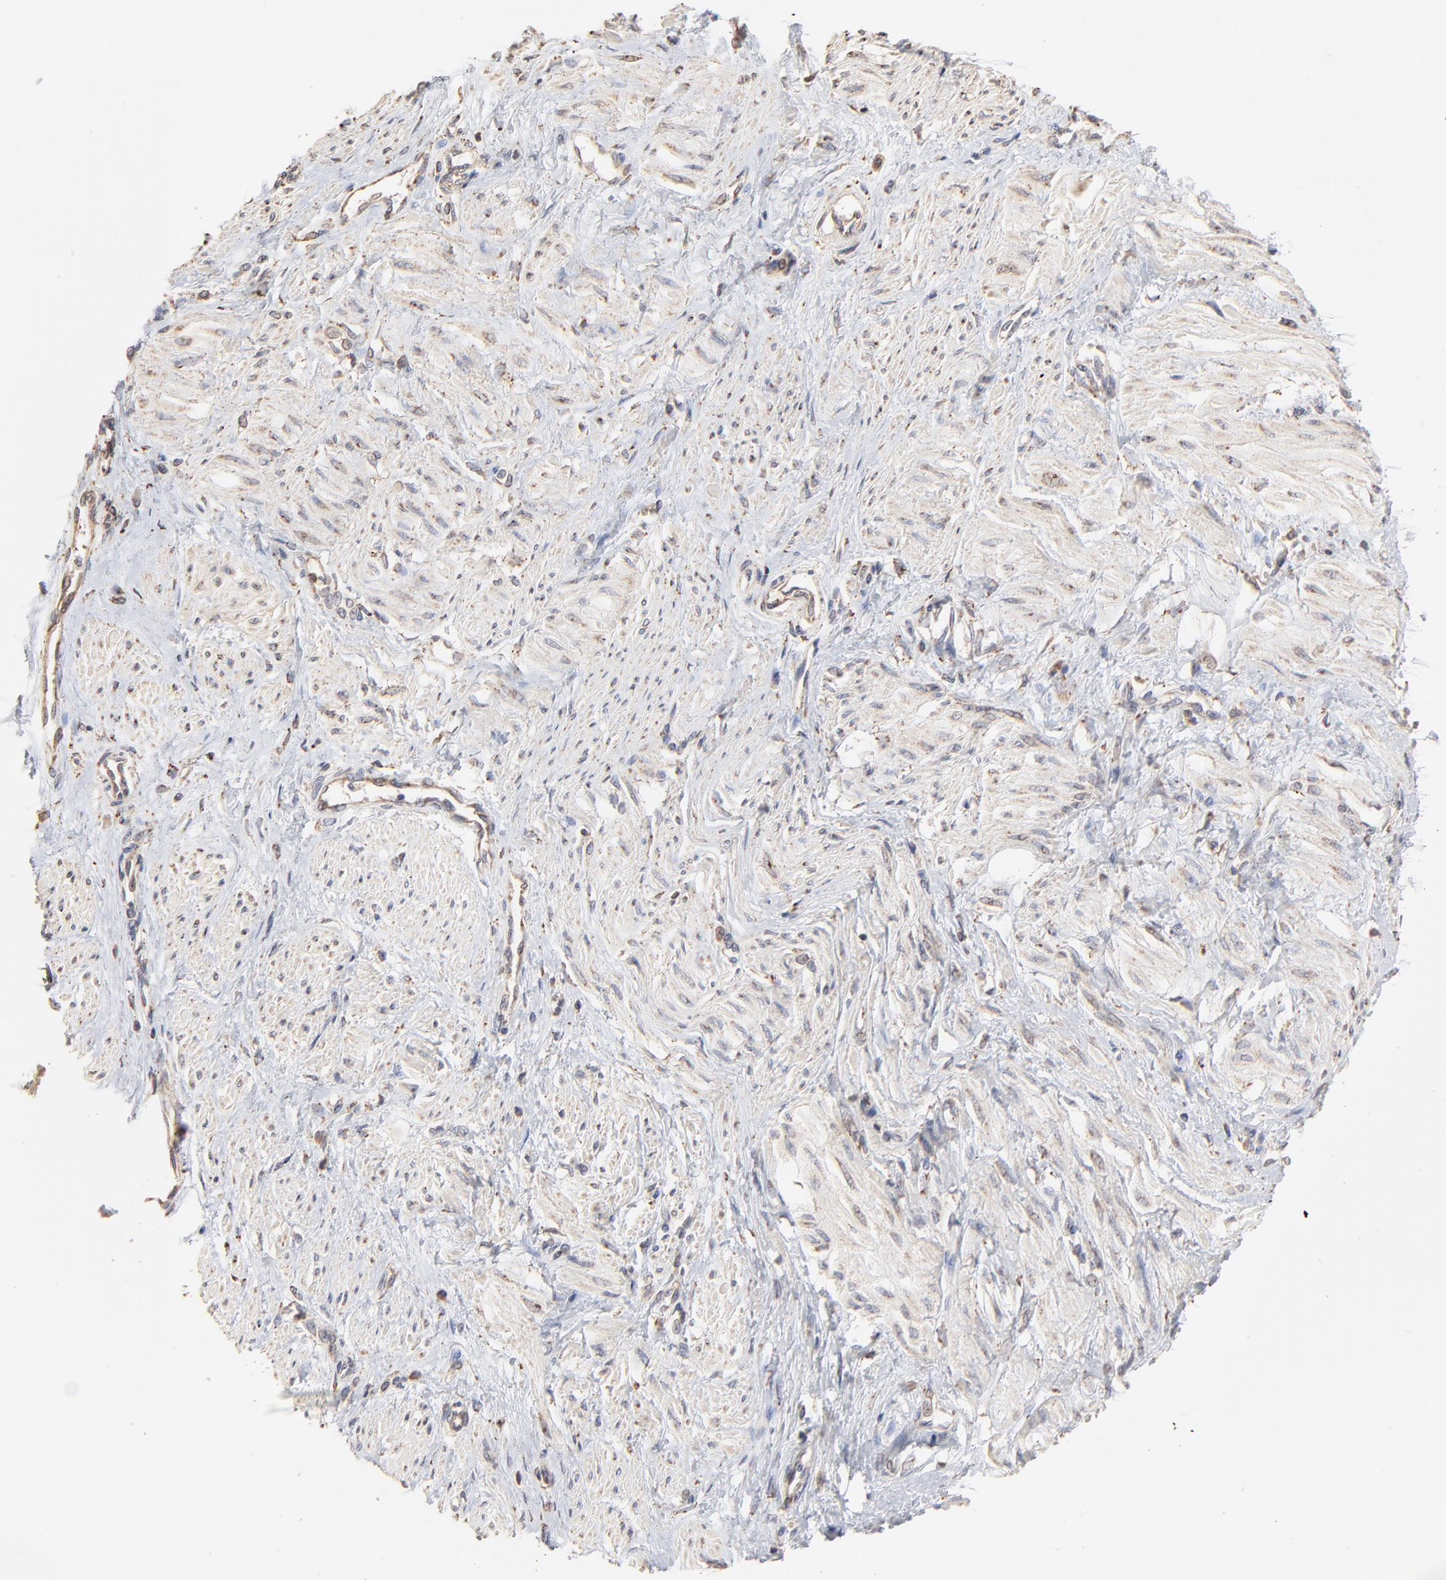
{"staining": {"intensity": "moderate", "quantity": "25%-75%", "location": "cytoplasmic/membranous"}, "tissue": "smooth muscle", "cell_type": "Smooth muscle cells", "image_type": "normal", "snomed": [{"axis": "morphology", "description": "Normal tissue, NOS"}, {"axis": "topography", "description": "Smooth muscle"}, {"axis": "topography", "description": "Uterus"}], "caption": "This is a photomicrograph of immunohistochemistry staining of benign smooth muscle, which shows moderate expression in the cytoplasmic/membranous of smooth muscle cells.", "gene": "RNF213", "patient": {"sex": "female", "age": 39}}